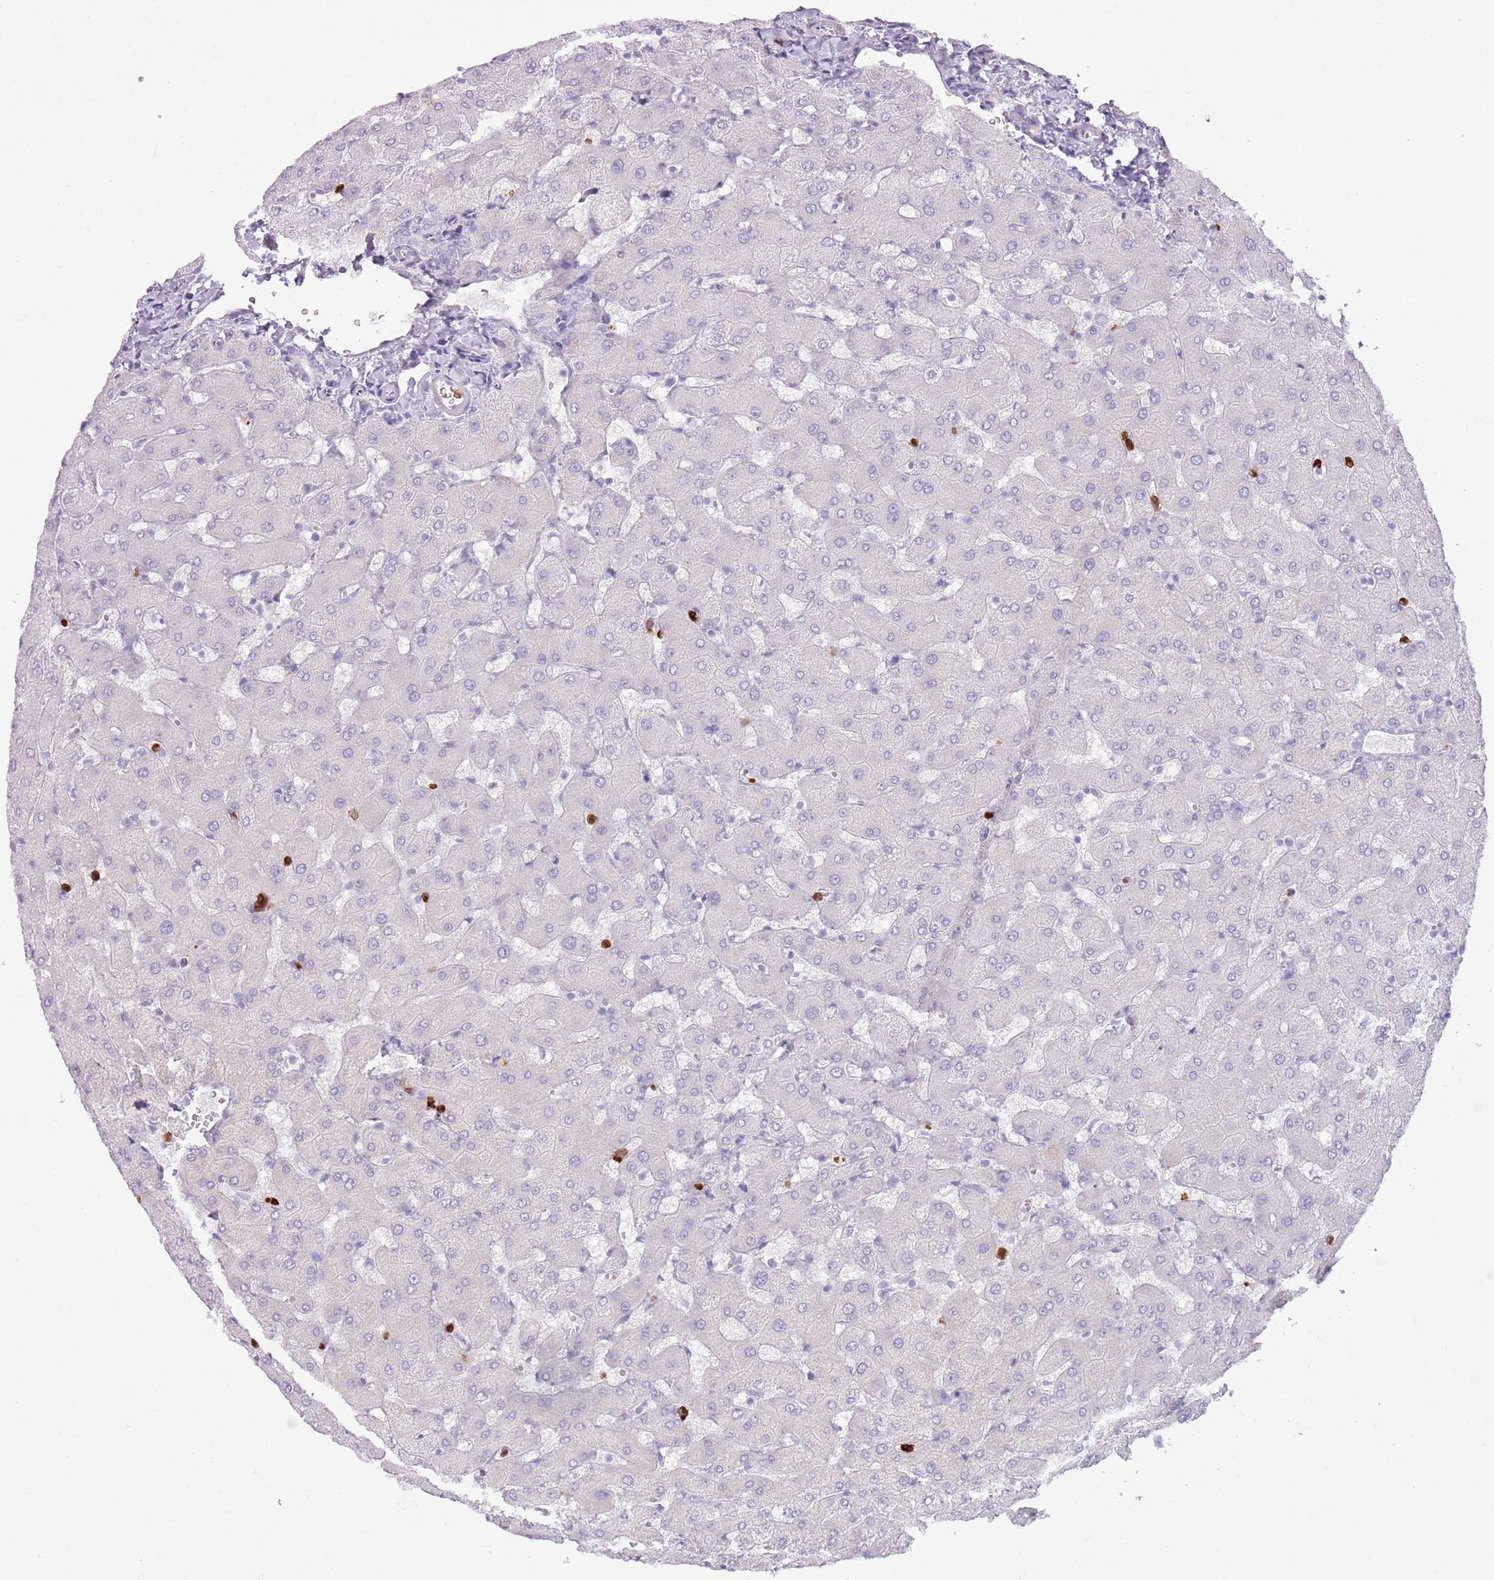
{"staining": {"intensity": "negative", "quantity": "none", "location": "none"}, "tissue": "liver", "cell_type": "Cholangiocytes", "image_type": "normal", "snomed": [{"axis": "morphology", "description": "Normal tissue, NOS"}, {"axis": "topography", "description": "Liver"}], "caption": "This histopathology image is of unremarkable liver stained with IHC to label a protein in brown with the nuclei are counter-stained blue. There is no staining in cholangiocytes. (DAB IHC, high magnification).", "gene": "CD177", "patient": {"sex": "female", "age": 63}}